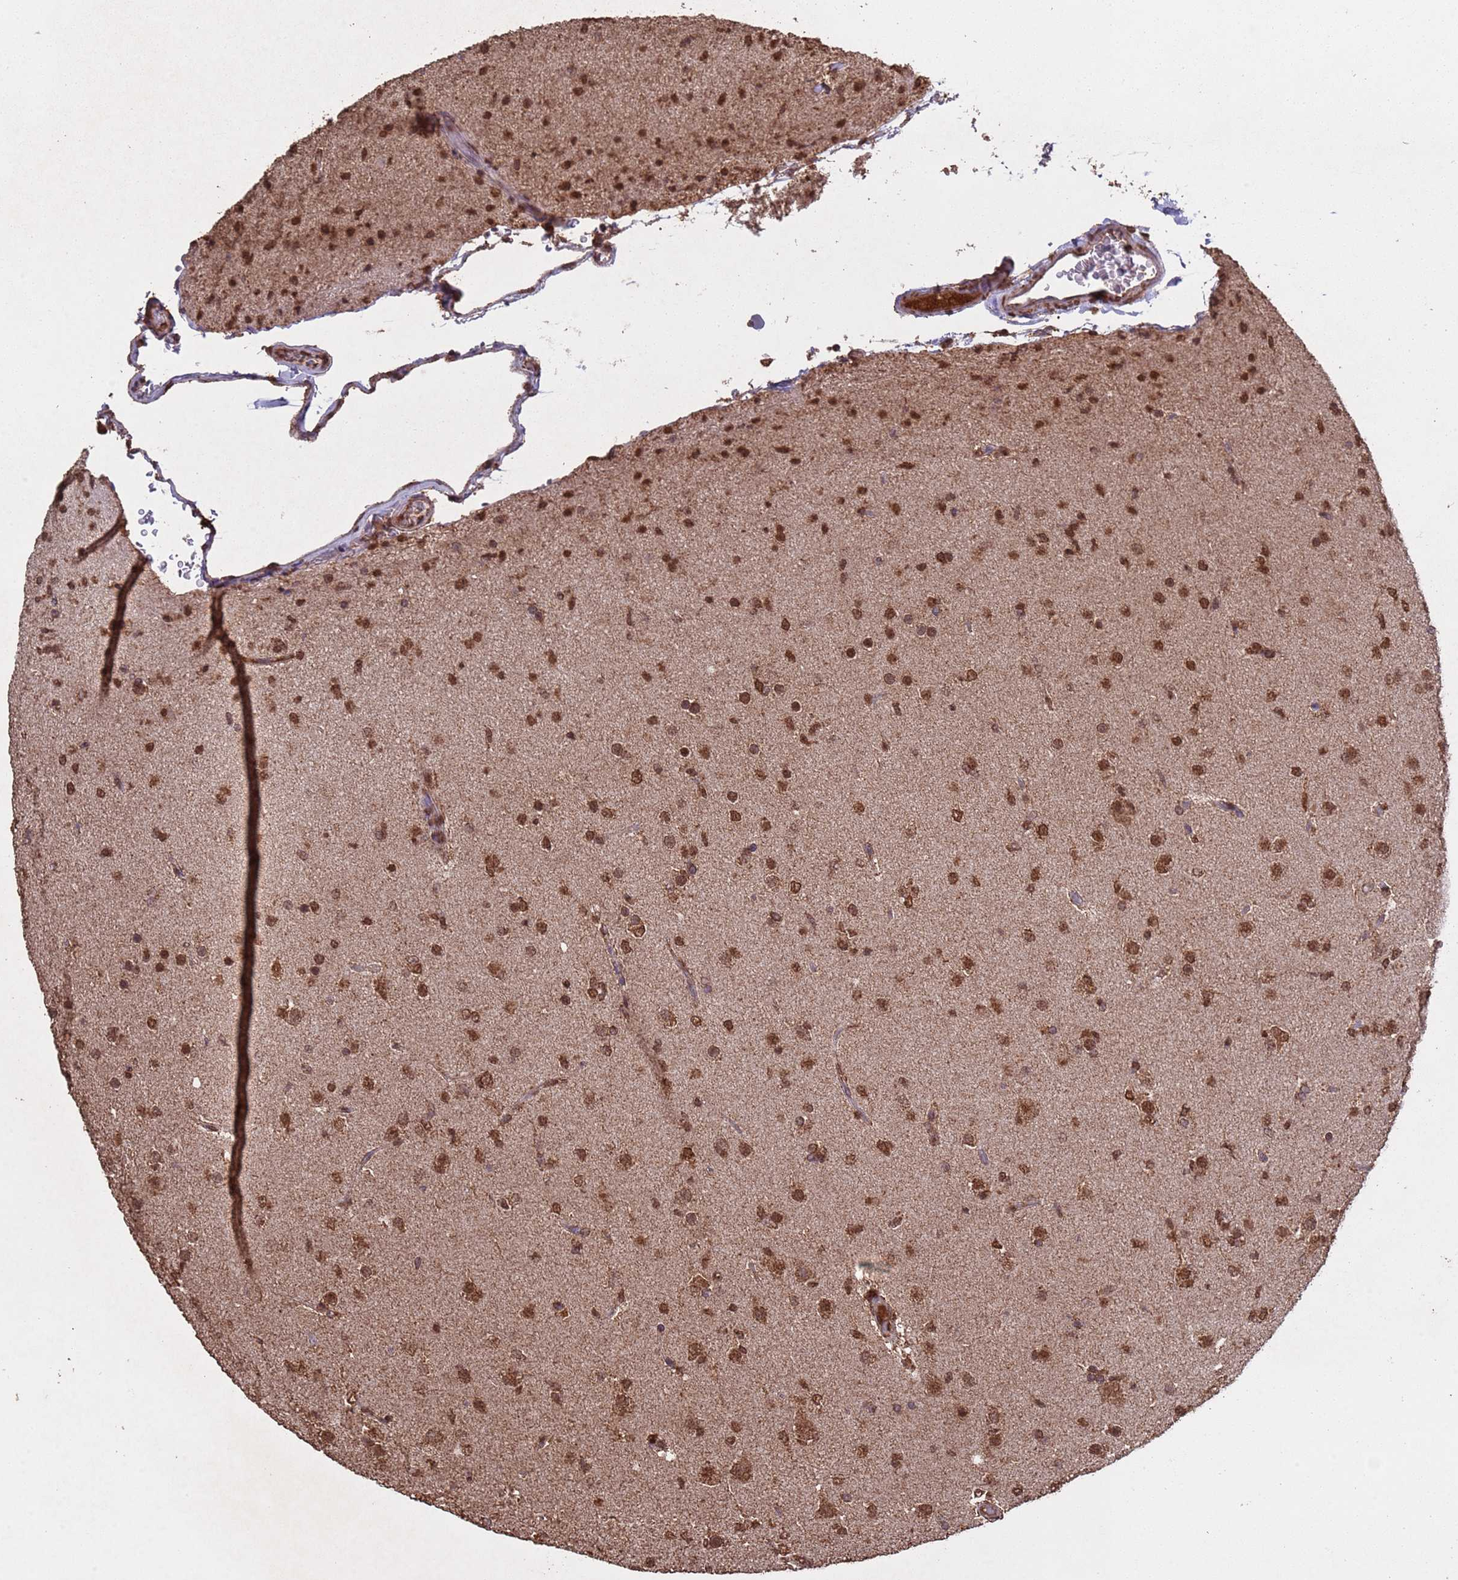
{"staining": {"intensity": "moderate", "quantity": ">75%", "location": "cytoplasmic/membranous,nuclear"}, "tissue": "glioma", "cell_type": "Tumor cells", "image_type": "cancer", "snomed": [{"axis": "morphology", "description": "Glioma, malignant, Low grade"}, {"axis": "topography", "description": "Brain"}], "caption": "Glioma stained with DAB (3,3'-diaminobenzidine) IHC reveals medium levels of moderate cytoplasmic/membranous and nuclear expression in approximately >75% of tumor cells.", "gene": "HDAC10", "patient": {"sex": "male", "age": 65}}